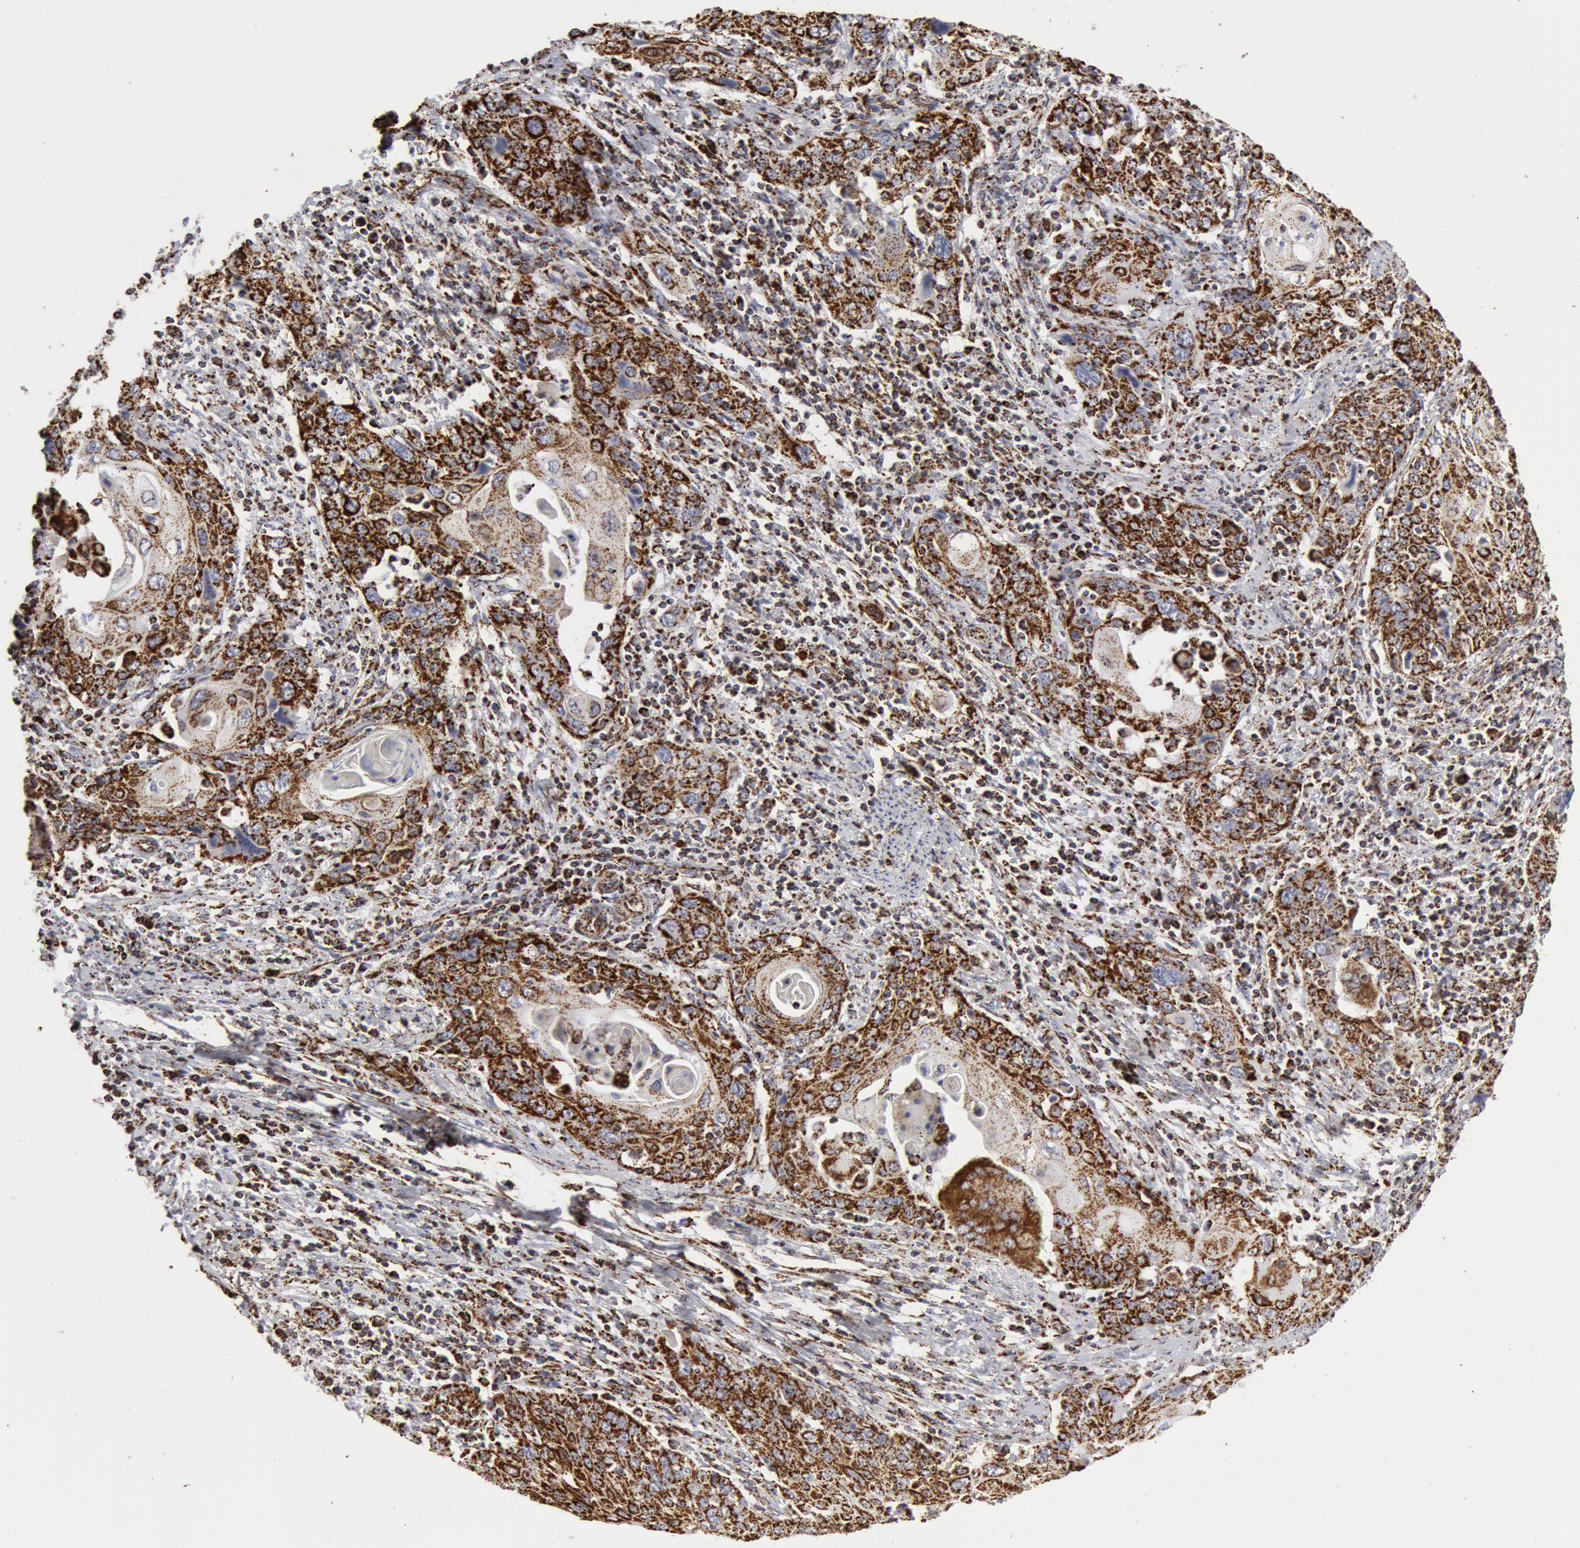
{"staining": {"intensity": "strong", "quantity": ">75%", "location": "cytoplasmic/membranous"}, "tissue": "cervical cancer", "cell_type": "Tumor cells", "image_type": "cancer", "snomed": [{"axis": "morphology", "description": "Squamous cell carcinoma, NOS"}, {"axis": "topography", "description": "Cervix"}], "caption": "Immunohistochemical staining of cervical squamous cell carcinoma exhibits strong cytoplasmic/membranous protein expression in approximately >75% of tumor cells. (Brightfield microscopy of DAB IHC at high magnification).", "gene": "ATP5F1B", "patient": {"sex": "female", "age": 54}}